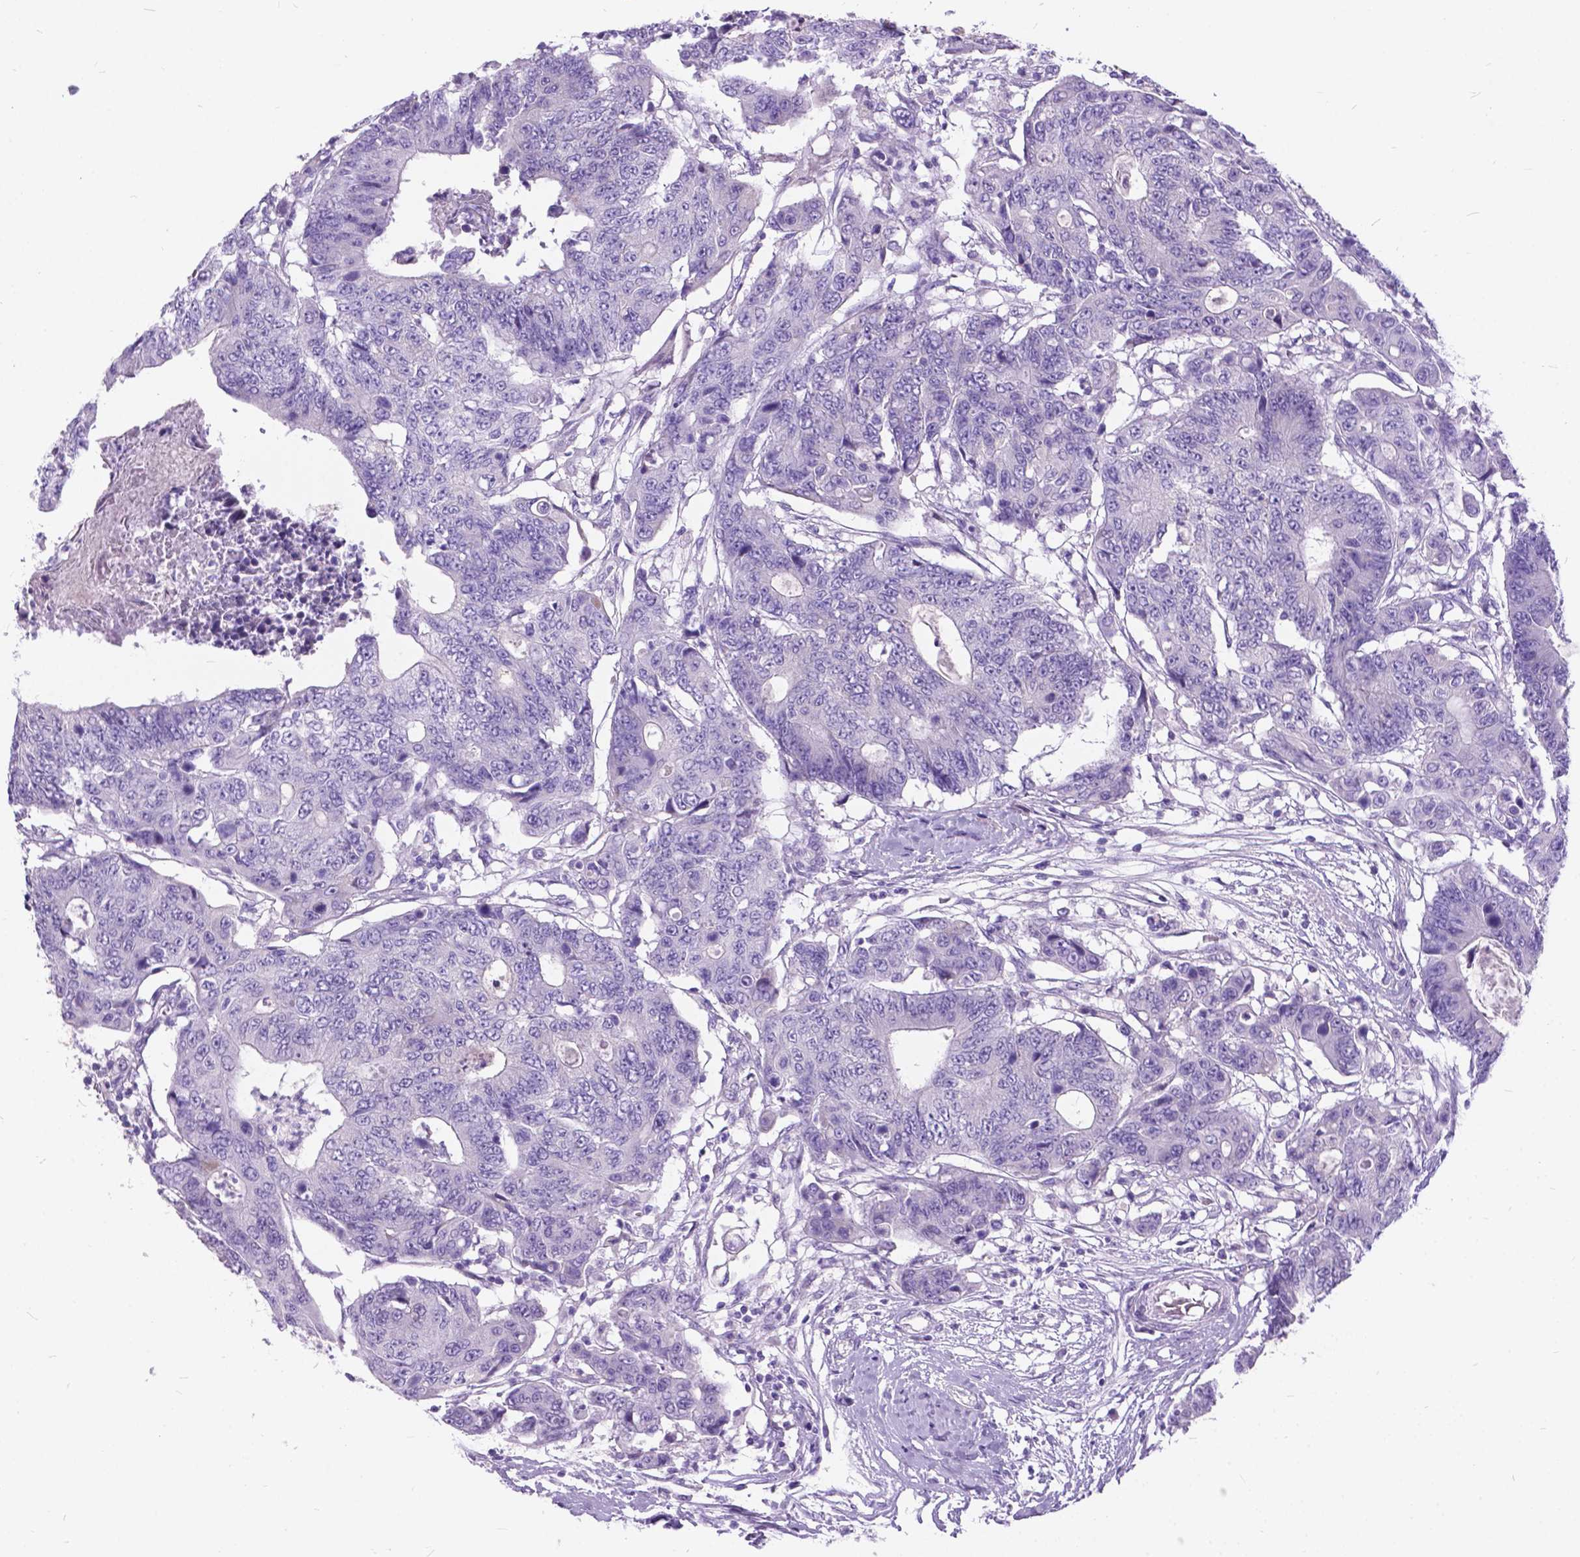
{"staining": {"intensity": "negative", "quantity": "none", "location": "none"}, "tissue": "colorectal cancer", "cell_type": "Tumor cells", "image_type": "cancer", "snomed": [{"axis": "morphology", "description": "Adenocarcinoma, NOS"}, {"axis": "topography", "description": "Colon"}], "caption": "Tumor cells are negative for protein expression in human colorectal adenocarcinoma. The staining was performed using DAB to visualize the protein expression in brown, while the nuclei were stained in blue with hematoxylin (Magnification: 20x).", "gene": "BSND", "patient": {"sex": "female", "age": 48}}